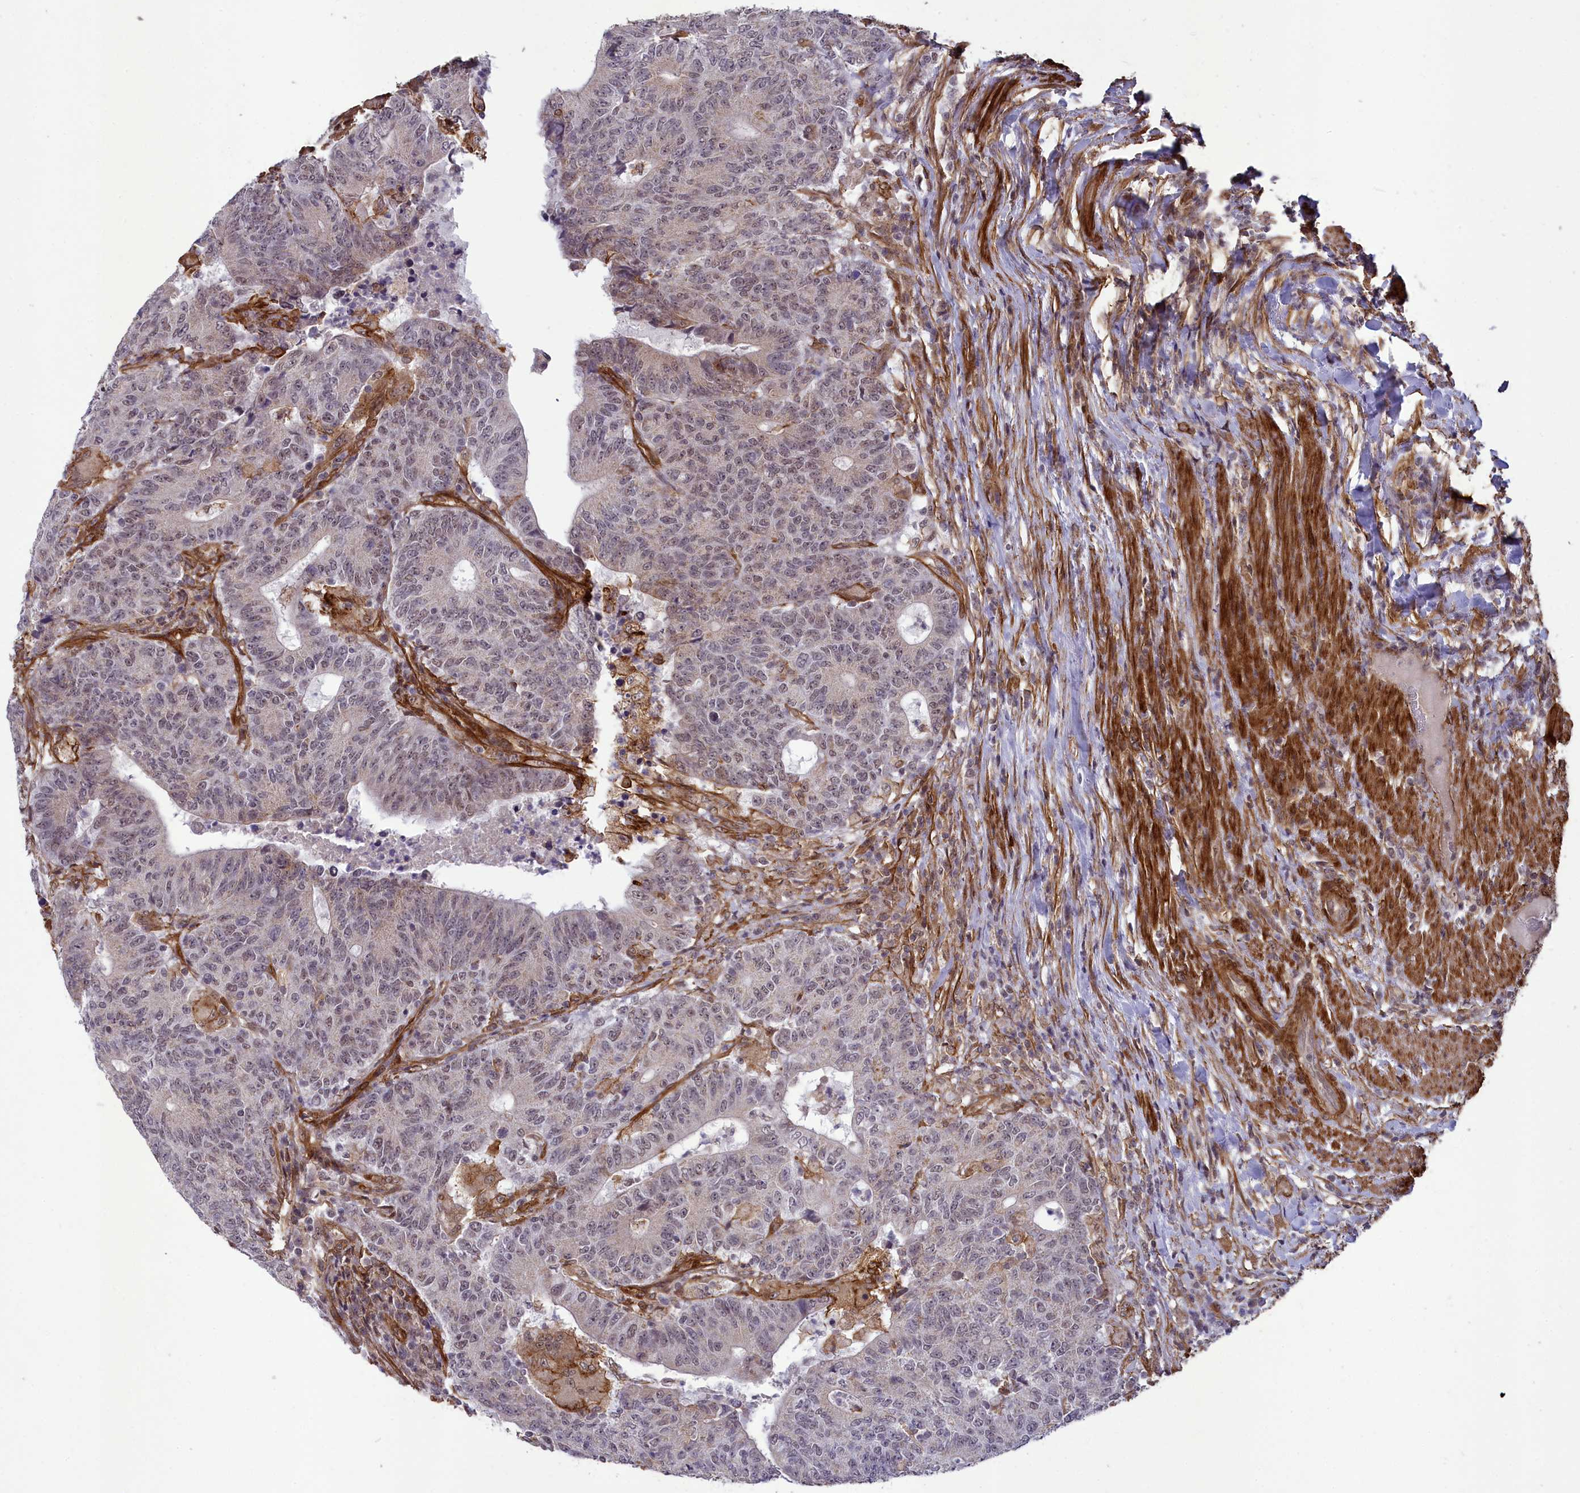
{"staining": {"intensity": "weak", "quantity": "25%-75%", "location": "nuclear"}, "tissue": "colorectal cancer", "cell_type": "Tumor cells", "image_type": "cancer", "snomed": [{"axis": "morphology", "description": "Adenocarcinoma, NOS"}, {"axis": "topography", "description": "Colon"}], "caption": "Immunohistochemical staining of colorectal cancer demonstrates low levels of weak nuclear staining in approximately 25%-75% of tumor cells.", "gene": "TNS1", "patient": {"sex": "female", "age": 75}}